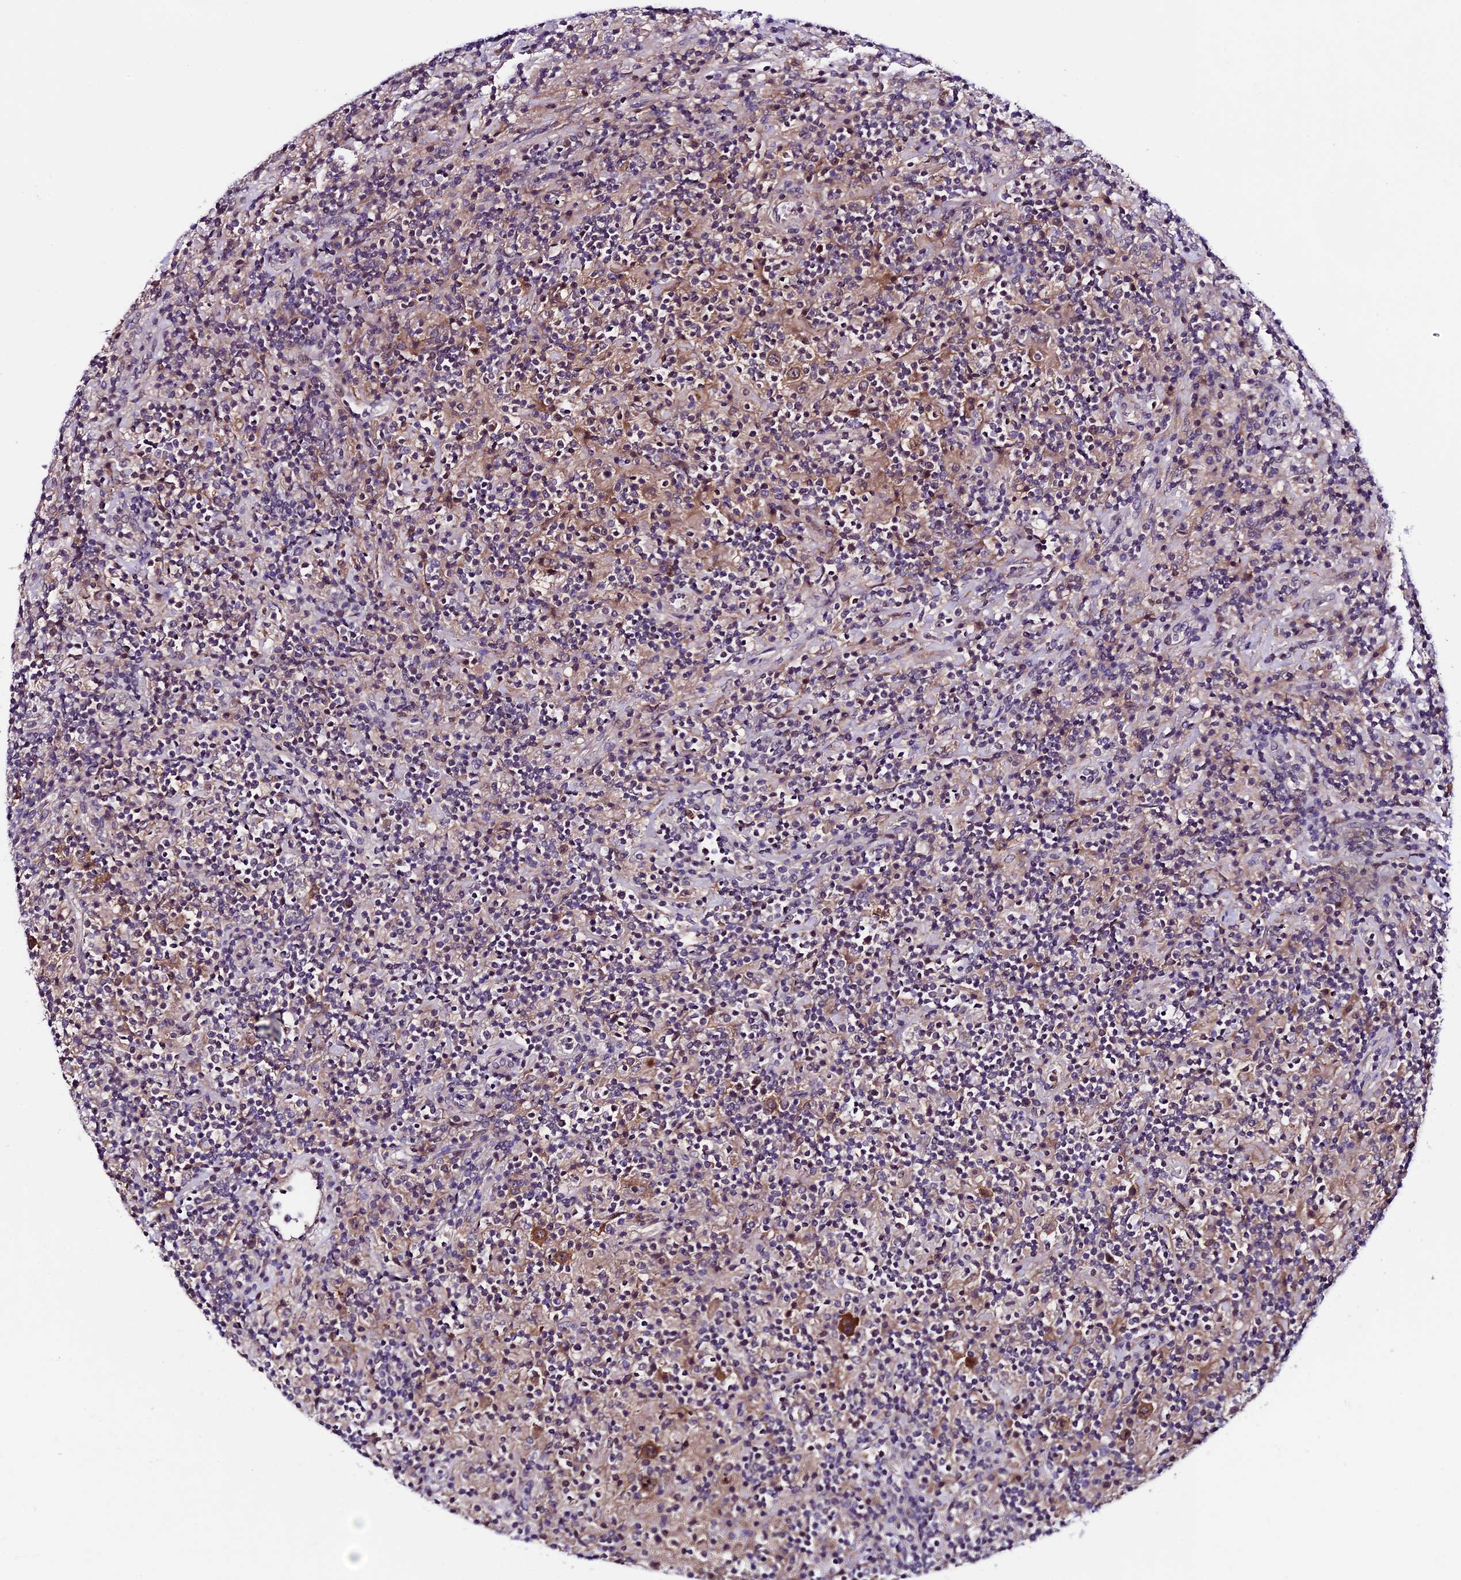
{"staining": {"intensity": "moderate", "quantity": ">75%", "location": "cytoplasmic/membranous"}, "tissue": "lymphoma", "cell_type": "Tumor cells", "image_type": "cancer", "snomed": [{"axis": "morphology", "description": "Hodgkin's disease, NOS"}, {"axis": "topography", "description": "Lymph node"}], "caption": "This photomicrograph displays immunohistochemistry (IHC) staining of human Hodgkin's disease, with medium moderate cytoplasmic/membranous expression in about >75% of tumor cells.", "gene": "XKR7", "patient": {"sex": "male", "age": 70}}